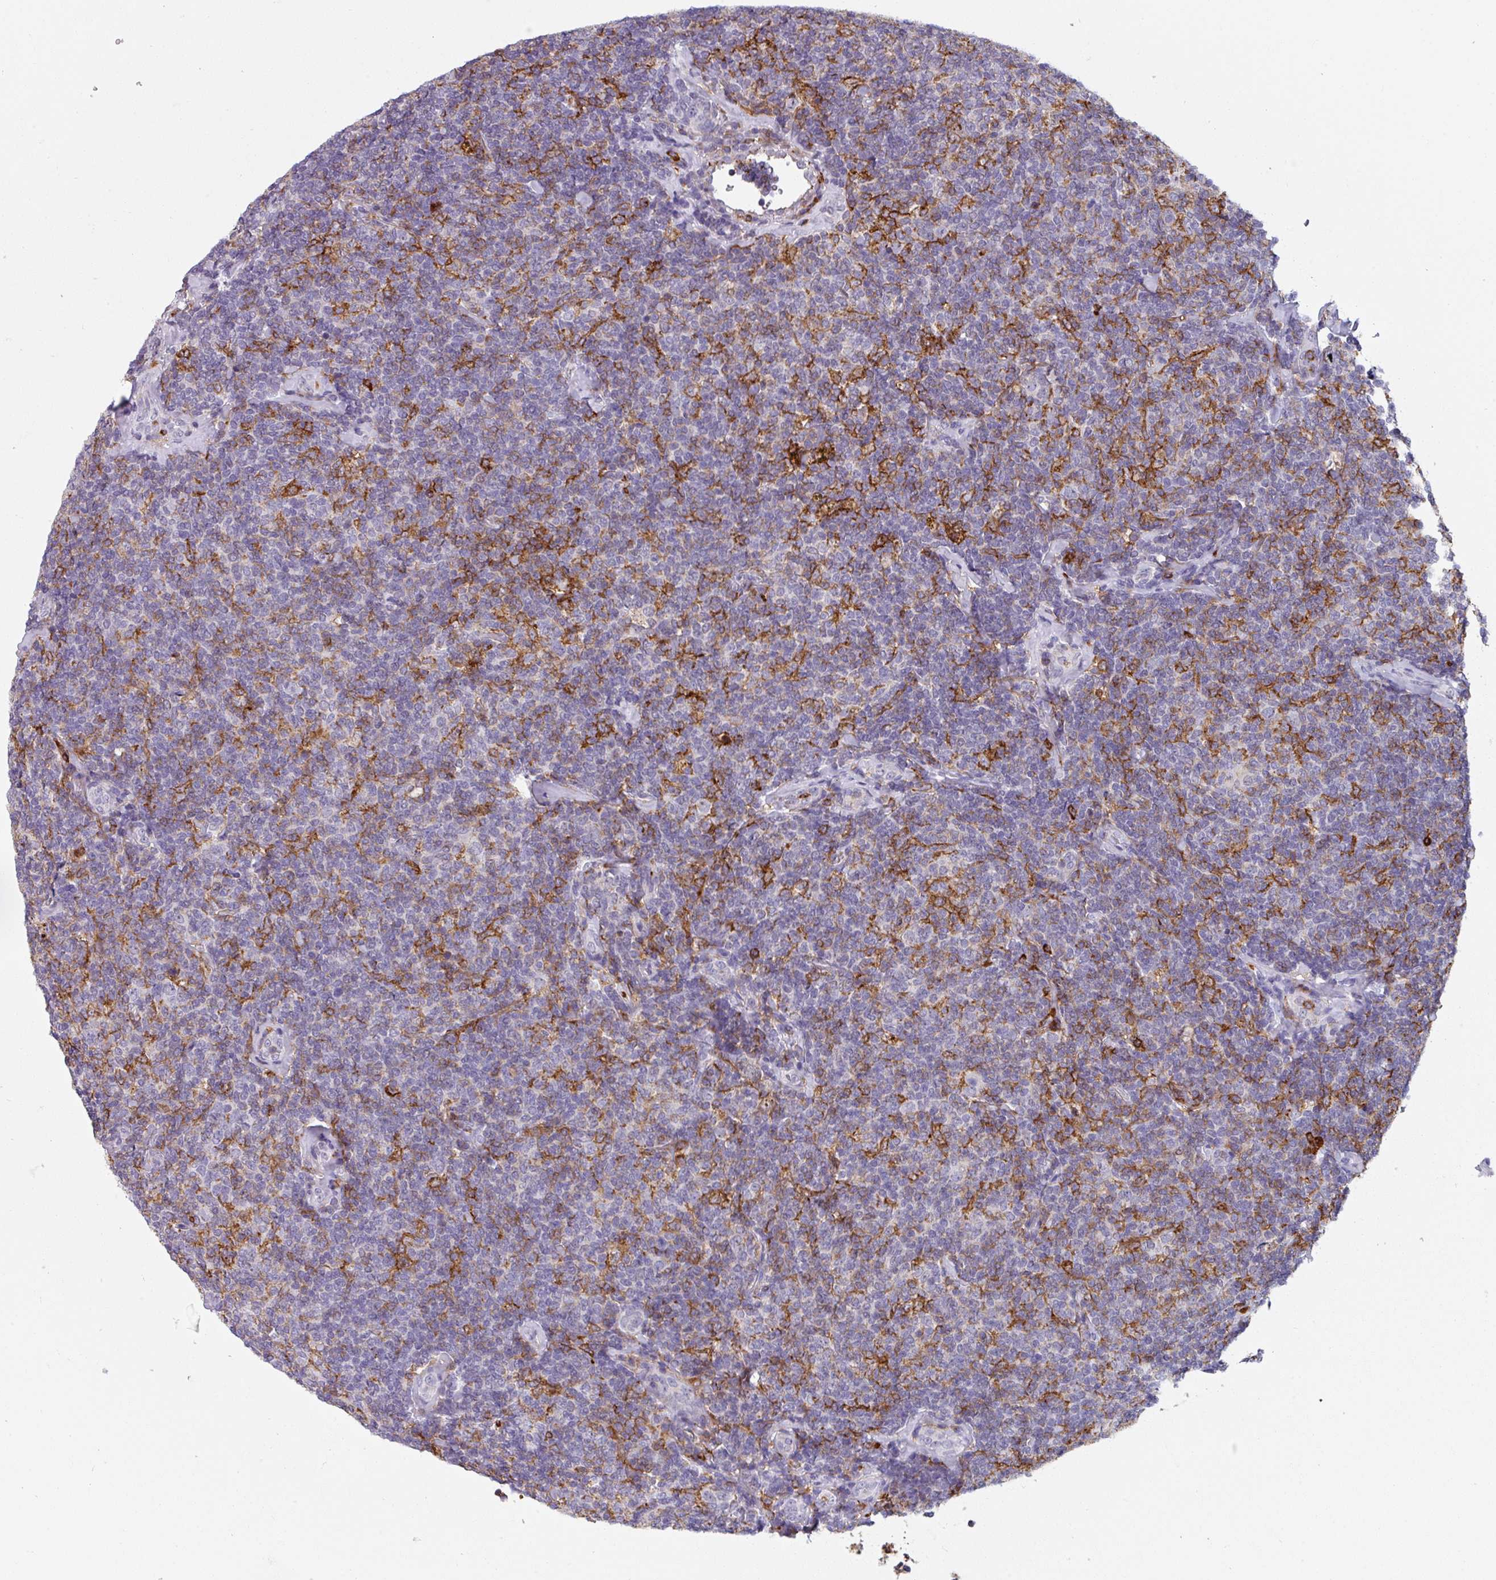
{"staining": {"intensity": "weak", "quantity": "<25%", "location": "cytoplasmic/membranous"}, "tissue": "lymphoma", "cell_type": "Tumor cells", "image_type": "cancer", "snomed": [{"axis": "morphology", "description": "Malignant lymphoma, non-Hodgkin's type, Low grade"}, {"axis": "topography", "description": "Lymph node"}], "caption": "The immunohistochemistry (IHC) image has no significant expression in tumor cells of lymphoma tissue.", "gene": "EXOSC5", "patient": {"sex": "female", "age": 56}}